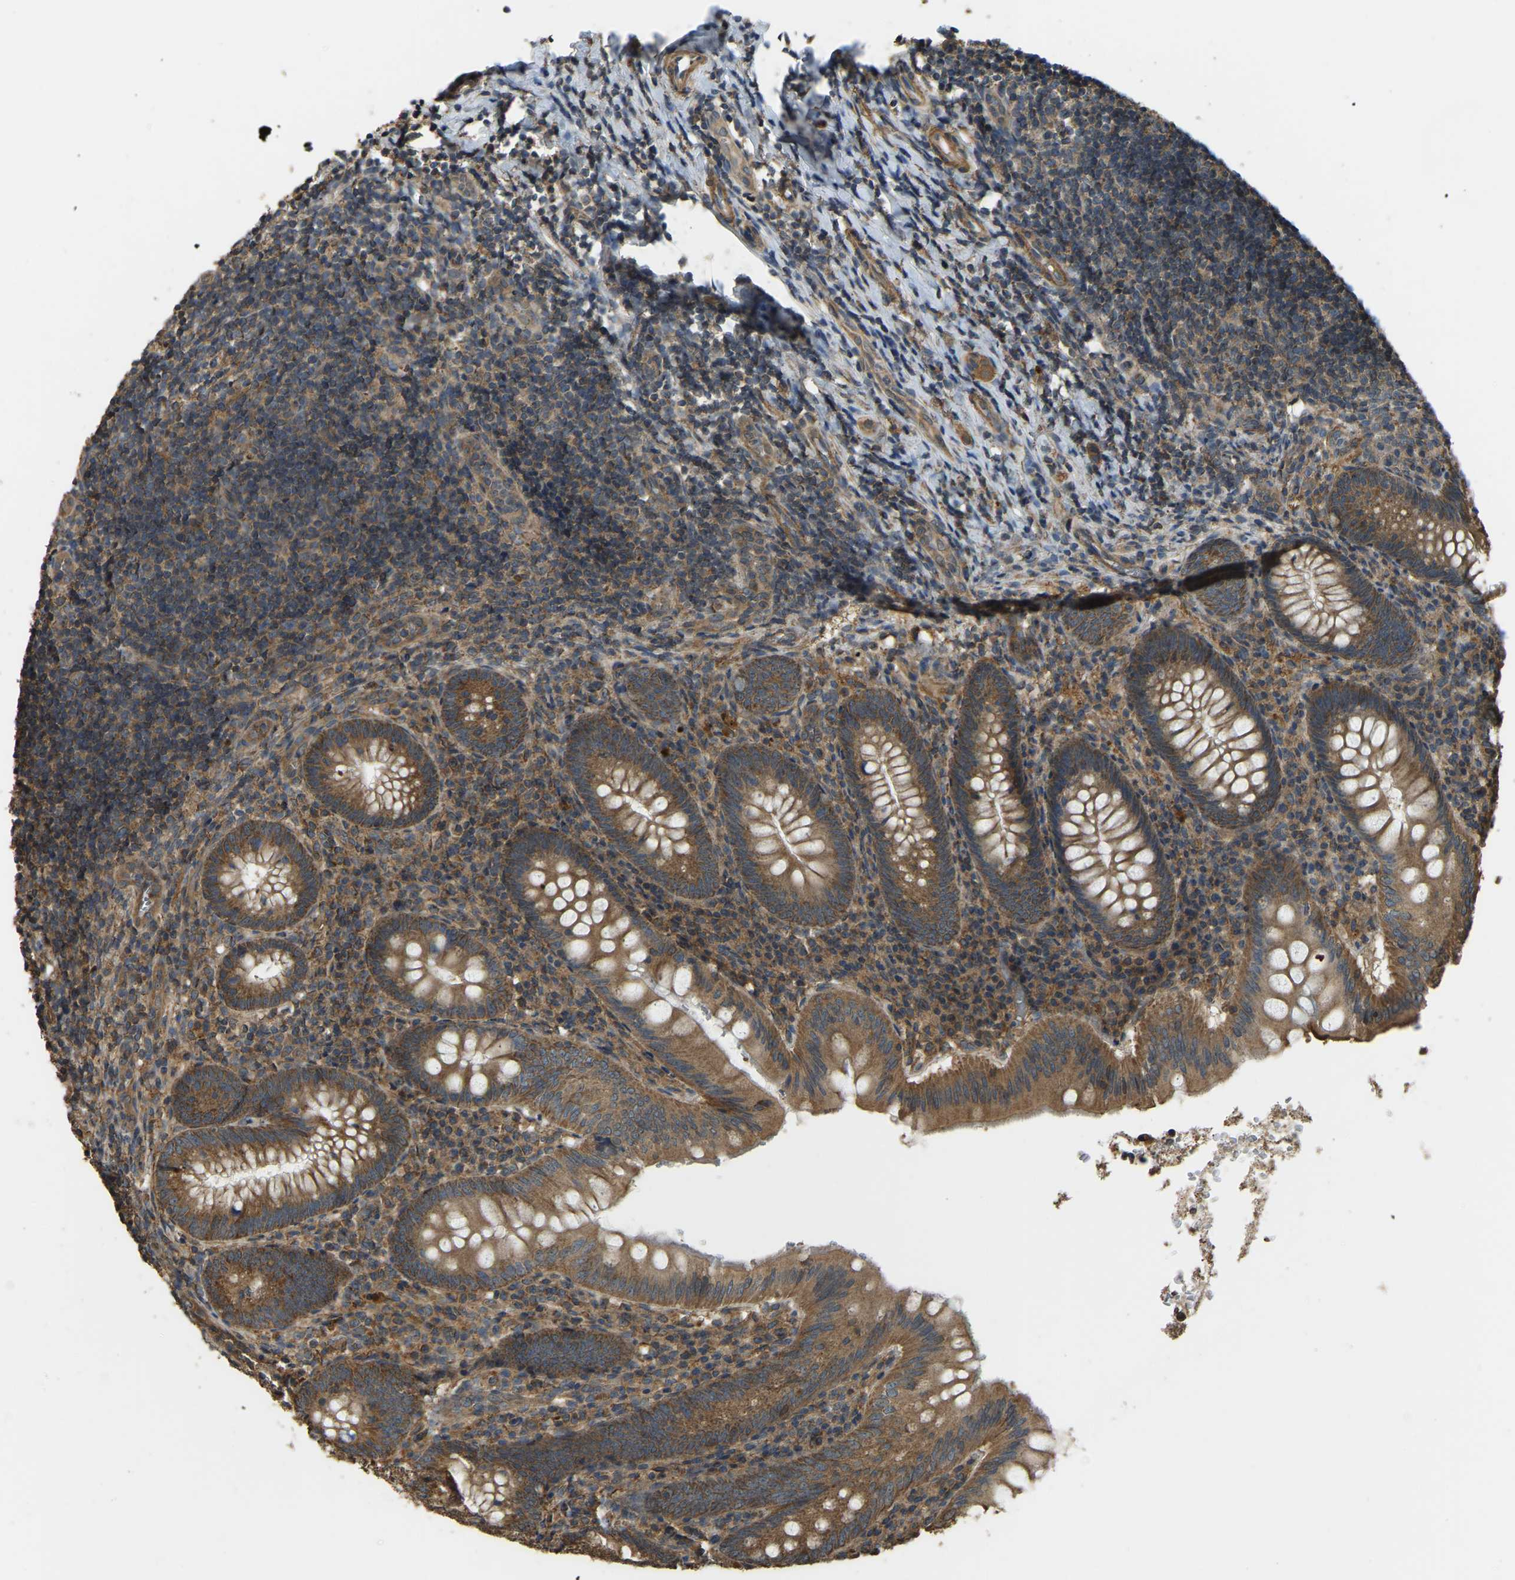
{"staining": {"intensity": "moderate", "quantity": ">75%", "location": "cytoplasmic/membranous"}, "tissue": "appendix", "cell_type": "Glandular cells", "image_type": "normal", "snomed": [{"axis": "morphology", "description": "Normal tissue, NOS"}, {"axis": "topography", "description": "Appendix"}], "caption": "Glandular cells reveal medium levels of moderate cytoplasmic/membranous positivity in about >75% of cells in unremarkable appendix. The protein of interest is stained brown, and the nuclei are stained in blue (DAB IHC with brightfield microscopy, high magnification).", "gene": "GNG2", "patient": {"sex": "male", "age": 8}}